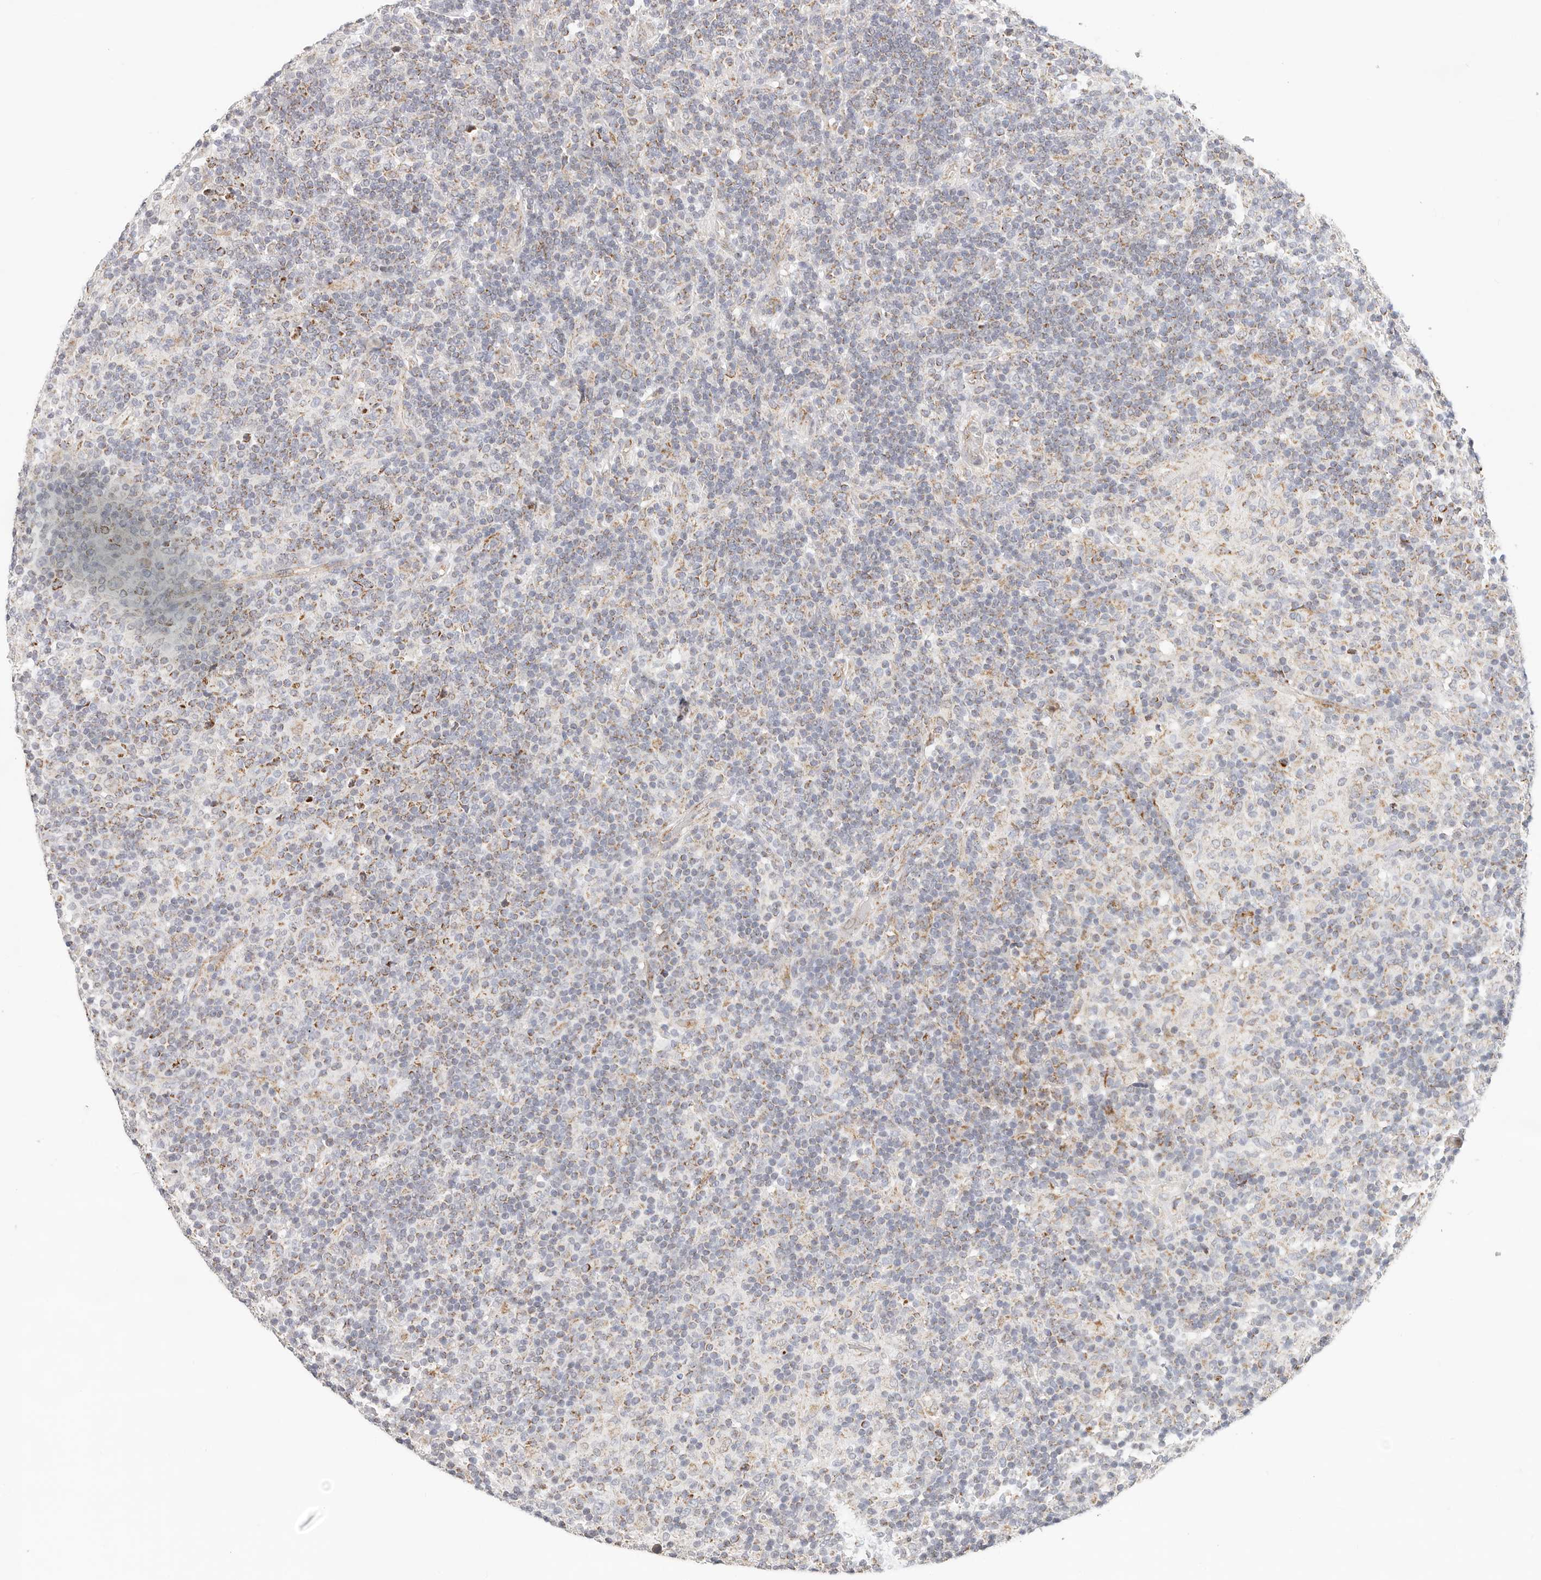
{"staining": {"intensity": "weak", "quantity": "<25%", "location": "cytoplasmic/membranous"}, "tissue": "lymphoma", "cell_type": "Tumor cells", "image_type": "cancer", "snomed": [{"axis": "morphology", "description": "Hodgkin's disease, NOS"}, {"axis": "topography", "description": "Lymph node"}], "caption": "There is no significant positivity in tumor cells of Hodgkin's disease.", "gene": "AFDN", "patient": {"sex": "male", "age": 70}}